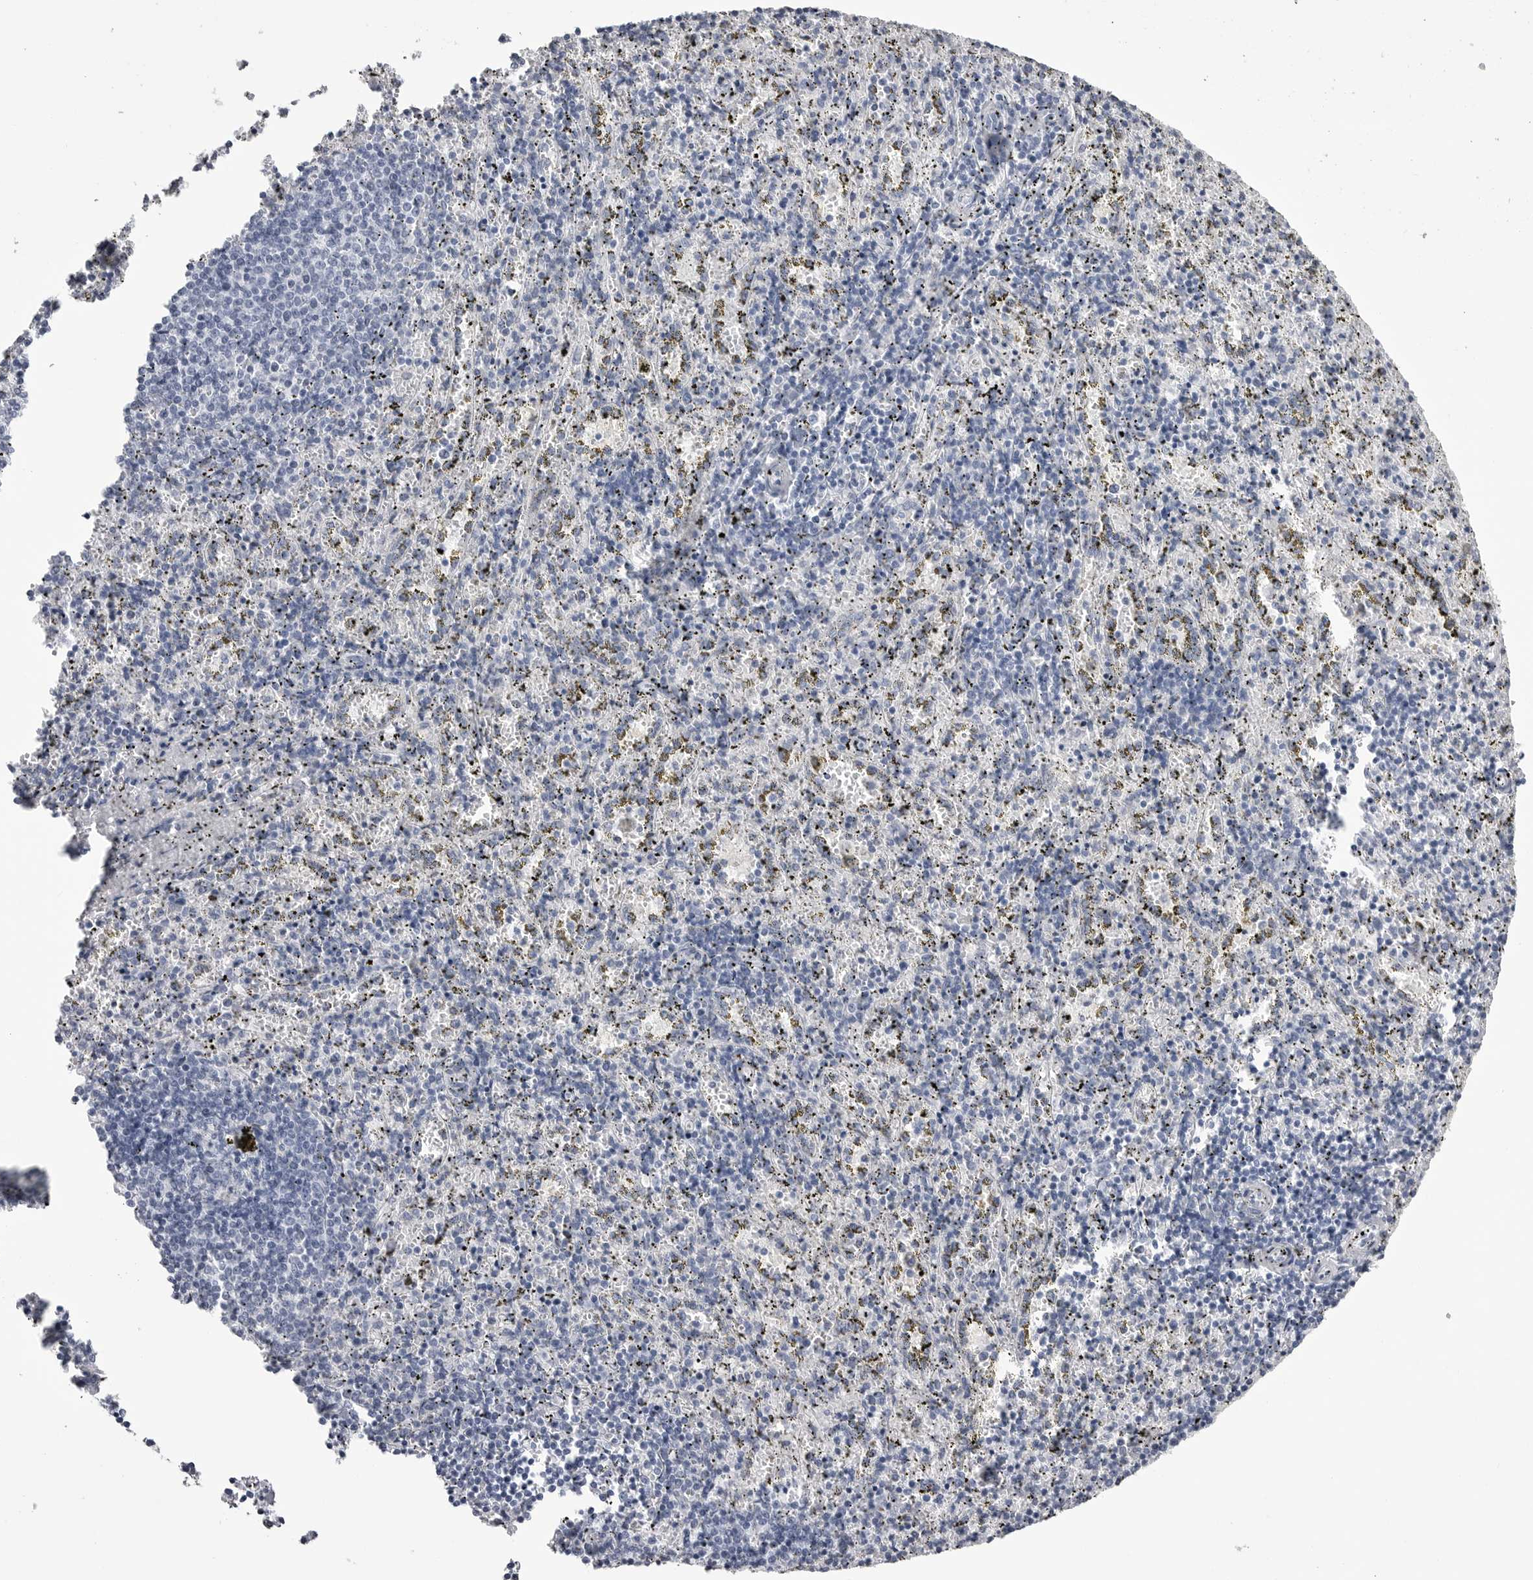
{"staining": {"intensity": "negative", "quantity": "none", "location": "none"}, "tissue": "spleen", "cell_type": "Cells in red pulp", "image_type": "normal", "snomed": [{"axis": "morphology", "description": "Normal tissue, NOS"}, {"axis": "topography", "description": "Spleen"}], "caption": "This is an IHC micrograph of benign human spleen. There is no staining in cells in red pulp.", "gene": "COL26A1", "patient": {"sex": "male", "age": 11}}